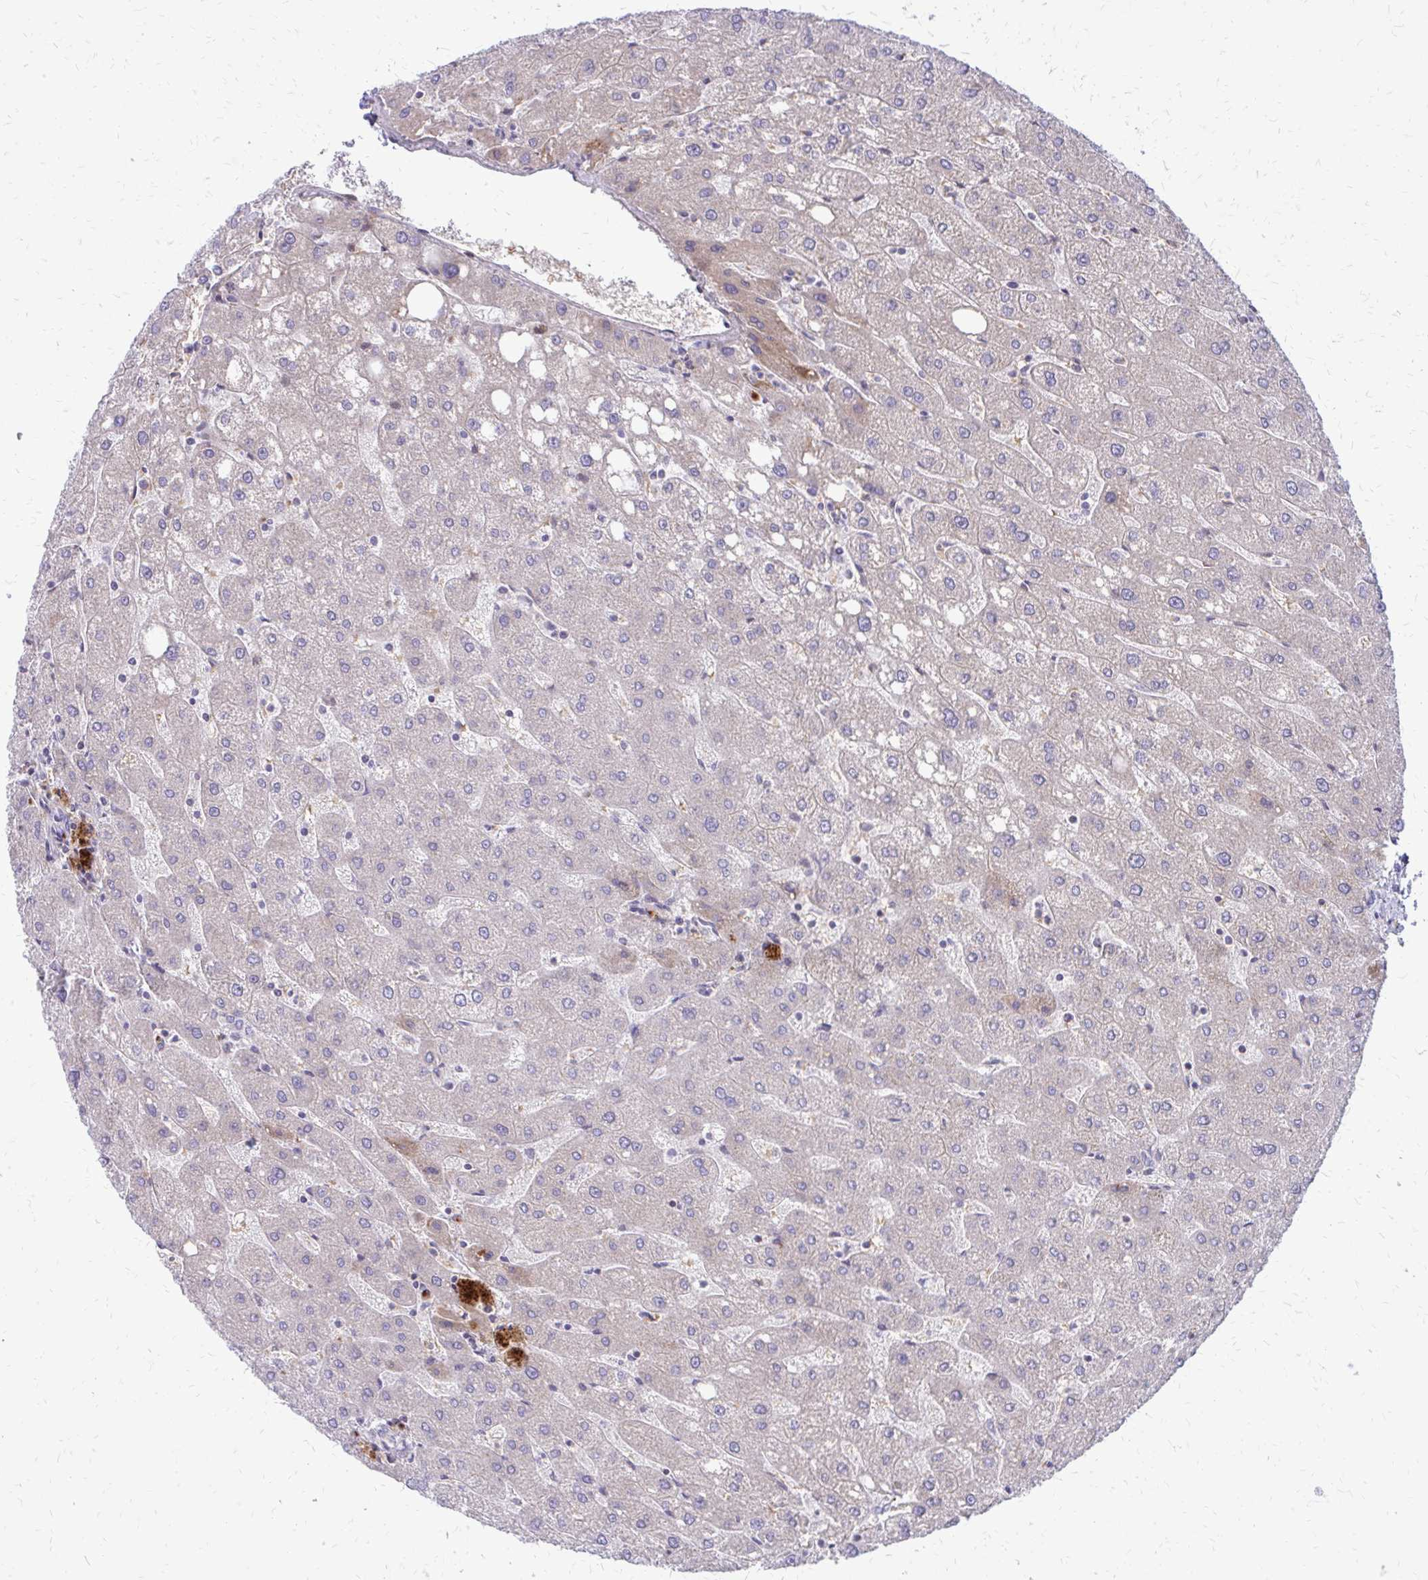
{"staining": {"intensity": "negative", "quantity": "none", "location": "none"}, "tissue": "liver", "cell_type": "Cholangiocytes", "image_type": "normal", "snomed": [{"axis": "morphology", "description": "Normal tissue, NOS"}, {"axis": "topography", "description": "Liver"}], "caption": "Immunohistochemistry (IHC) of benign liver displays no staining in cholangiocytes. Brightfield microscopy of IHC stained with DAB (3,3'-diaminobenzidine) (brown) and hematoxylin (blue), captured at high magnification.", "gene": "FUNDC2", "patient": {"sex": "male", "age": 67}}